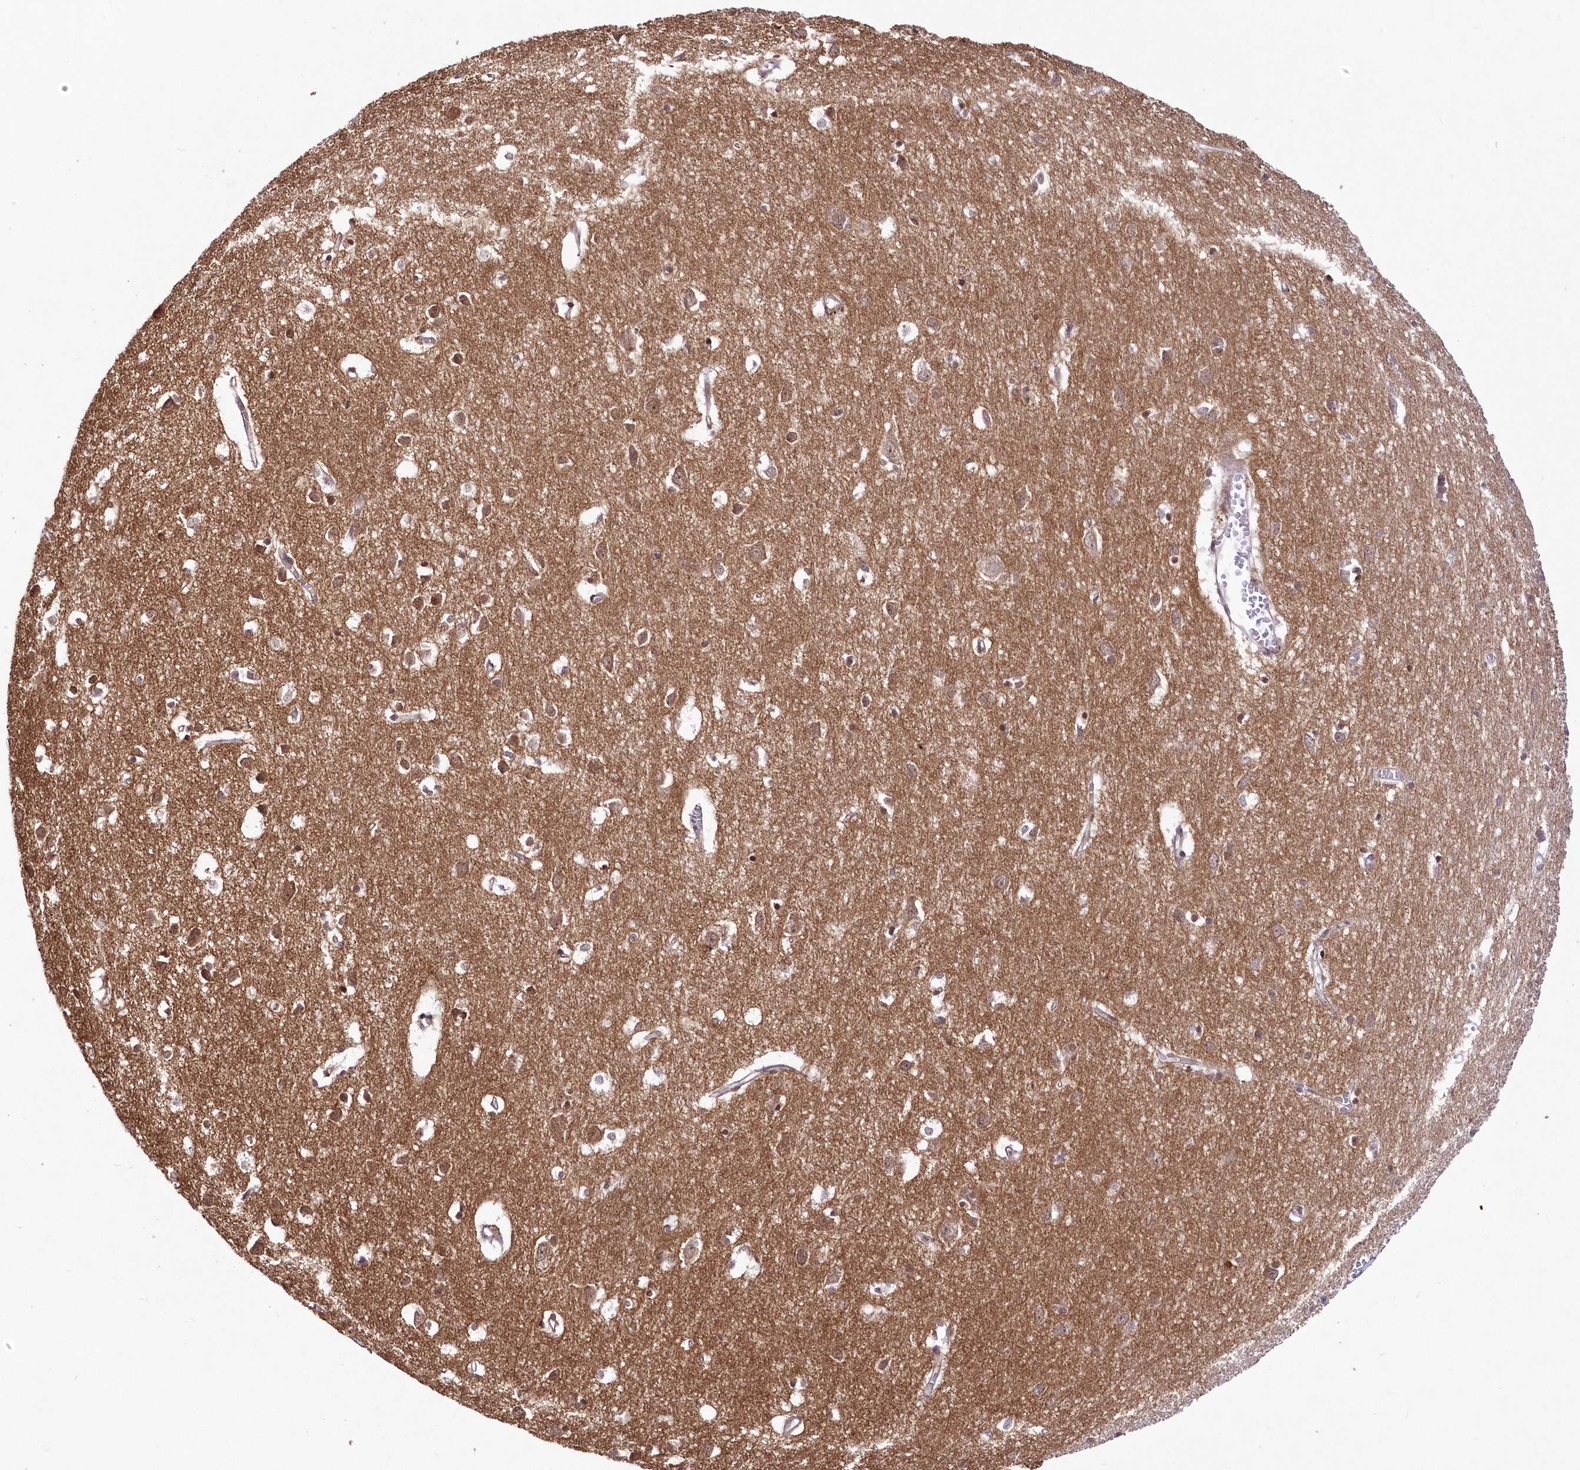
{"staining": {"intensity": "negative", "quantity": "none", "location": "none"}, "tissue": "cerebral cortex", "cell_type": "Endothelial cells", "image_type": "normal", "snomed": [{"axis": "morphology", "description": "Normal tissue, NOS"}, {"axis": "topography", "description": "Cerebral cortex"}], "caption": "This histopathology image is of normal cerebral cortex stained with immunohistochemistry (IHC) to label a protein in brown with the nuclei are counter-stained blue. There is no expression in endothelial cells.", "gene": "FAM241B", "patient": {"sex": "female", "age": 64}}